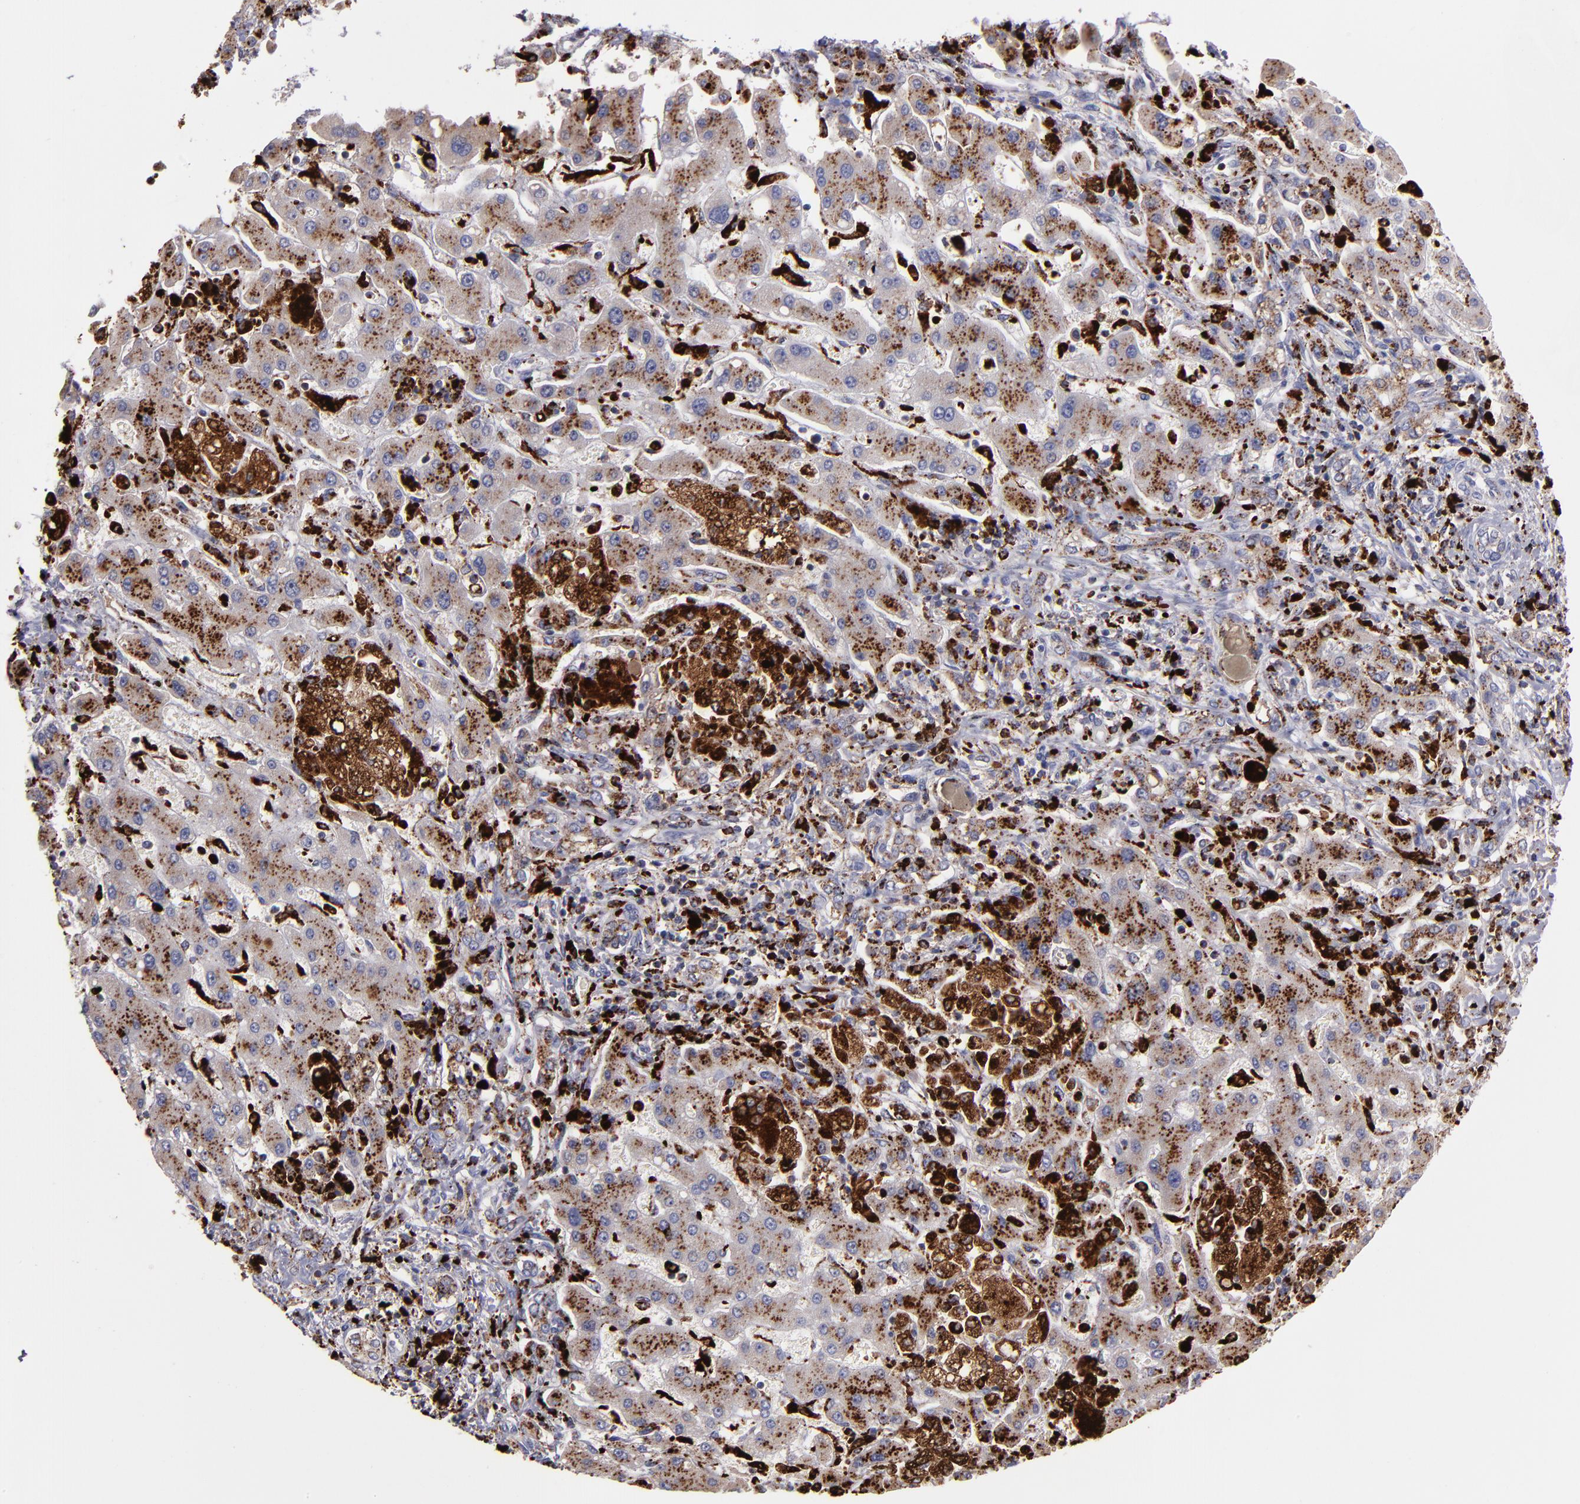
{"staining": {"intensity": "moderate", "quantity": ">75%", "location": "cytoplasmic/membranous"}, "tissue": "liver cancer", "cell_type": "Tumor cells", "image_type": "cancer", "snomed": [{"axis": "morphology", "description": "Cholangiocarcinoma"}, {"axis": "topography", "description": "Liver"}], "caption": "The histopathology image displays staining of liver cancer, revealing moderate cytoplasmic/membranous protein expression (brown color) within tumor cells.", "gene": "CTSS", "patient": {"sex": "male", "age": 50}}